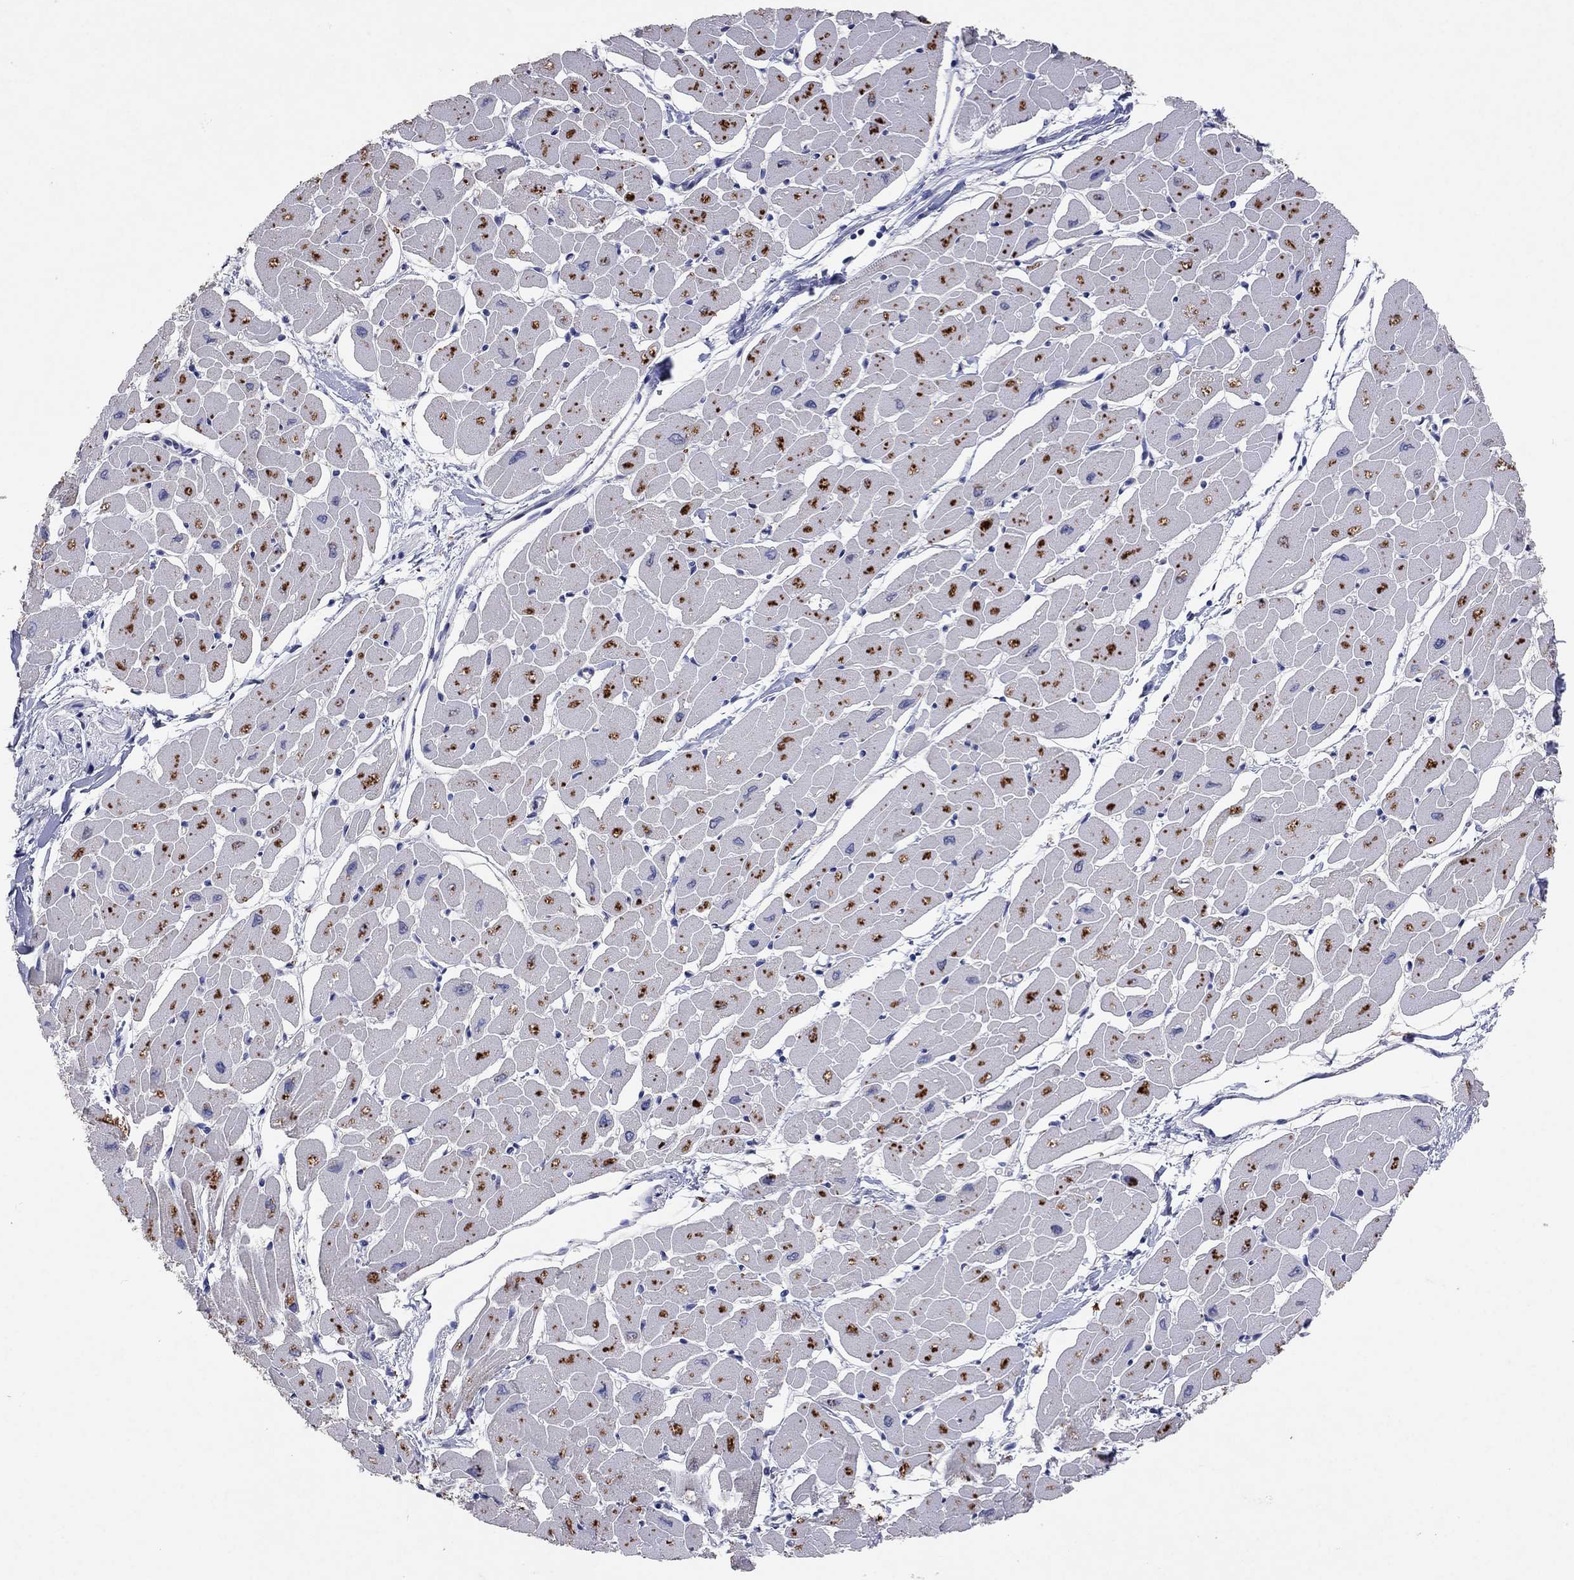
{"staining": {"intensity": "negative", "quantity": "none", "location": "none"}, "tissue": "heart muscle", "cell_type": "Cardiomyocytes", "image_type": "normal", "snomed": [{"axis": "morphology", "description": "Normal tissue, NOS"}, {"axis": "topography", "description": "Heart"}], "caption": "Immunohistochemistry histopathology image of benign heart muscle stained for a protein (brown), which shows no staining in cardiomyocytes.", "gene": "MMP13", "patient": {"sex": "male", "age": 57}}